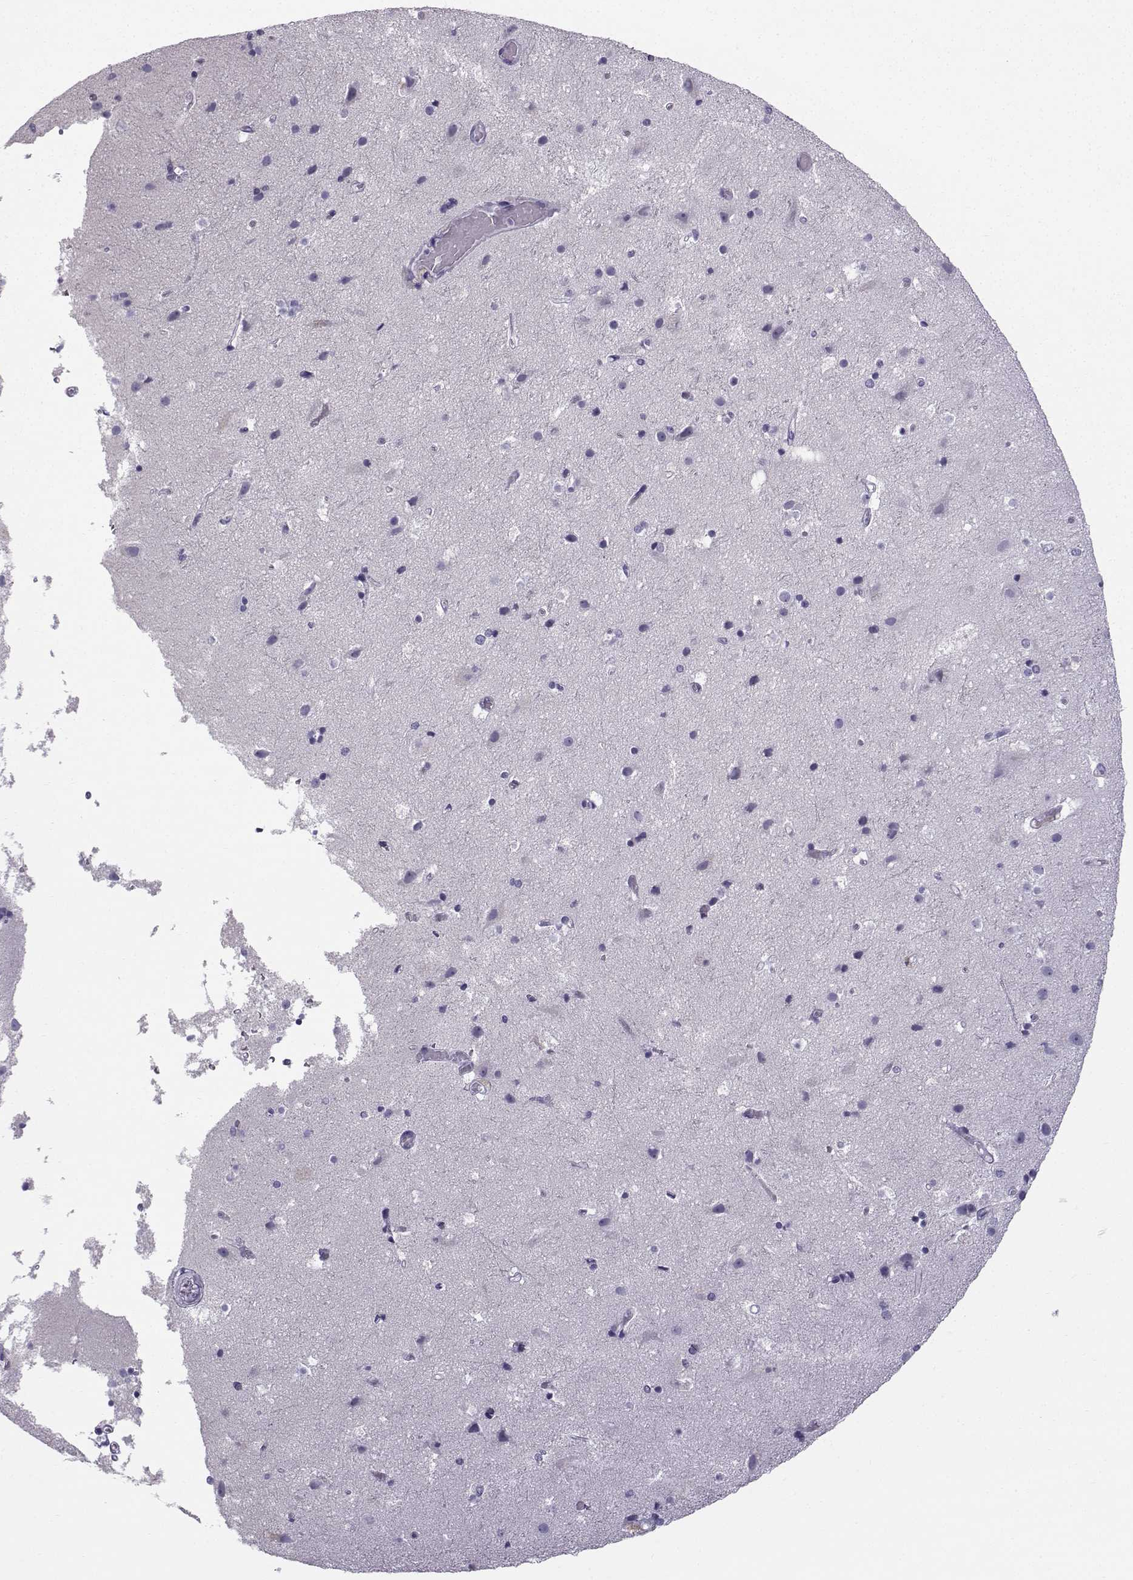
{"staining": {"intensity": "negative", "quantity": "none", "location": "none"}, "tissue": "cerebral cortex", "cell_type": "Endothelial cells", "image_type": "normal", "snomed": [{"axis": "morphology", "description": "Normal tissue, NOS"}, {"axis": "topography", "description": "Cerebral cortex"}], "caption": "This is an immunohistochemistry micrograph of benign human cerebral cortex. There is no expression in endothelial cells.", "gene": "ZBTB8B", "patient": {"sex": "female", "age": 52}}